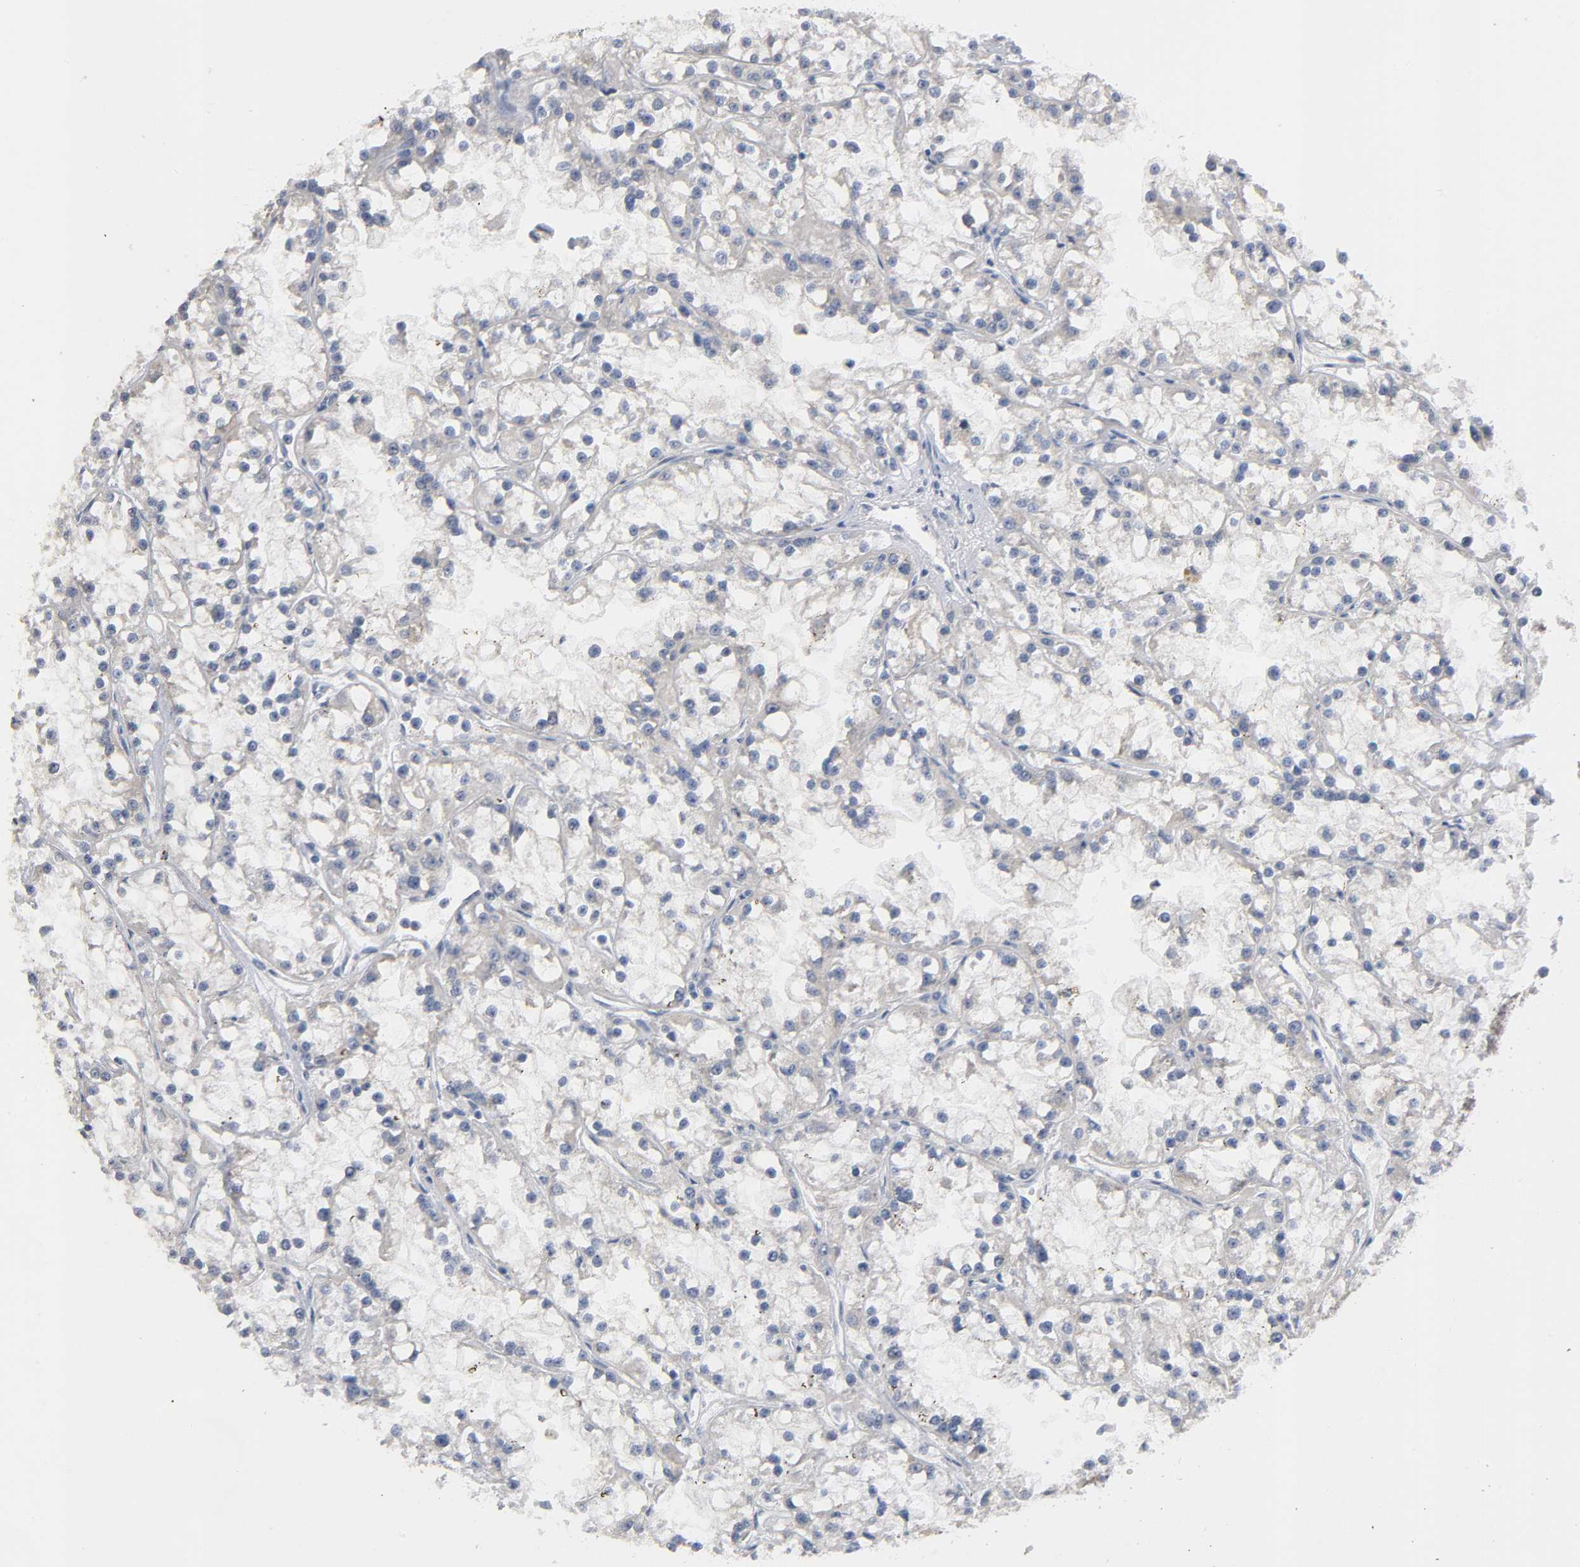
{"staining": {"intensity": "weak", "quantity": ">75%", "location": "cytoplasmic/membranous"}, "tissue": "renal cancer", "cell_type": "Tumor cells", "image_type": "cancer", "snomed": [{"axis": "morphology", "description": "Adenocarcinoma, NOS"}, {"axis": "topography", "description": "Kidney"}], "caption": "Immunohistochemistry histopathology image of renal cancer stained for a protein (brown), which demonstrates low levels of weak cytoplasmic/membranous staining in approximately >75% of tumor cells.", "gene": "HDAC6", "patient": {"sex": "female", "age": 52}}